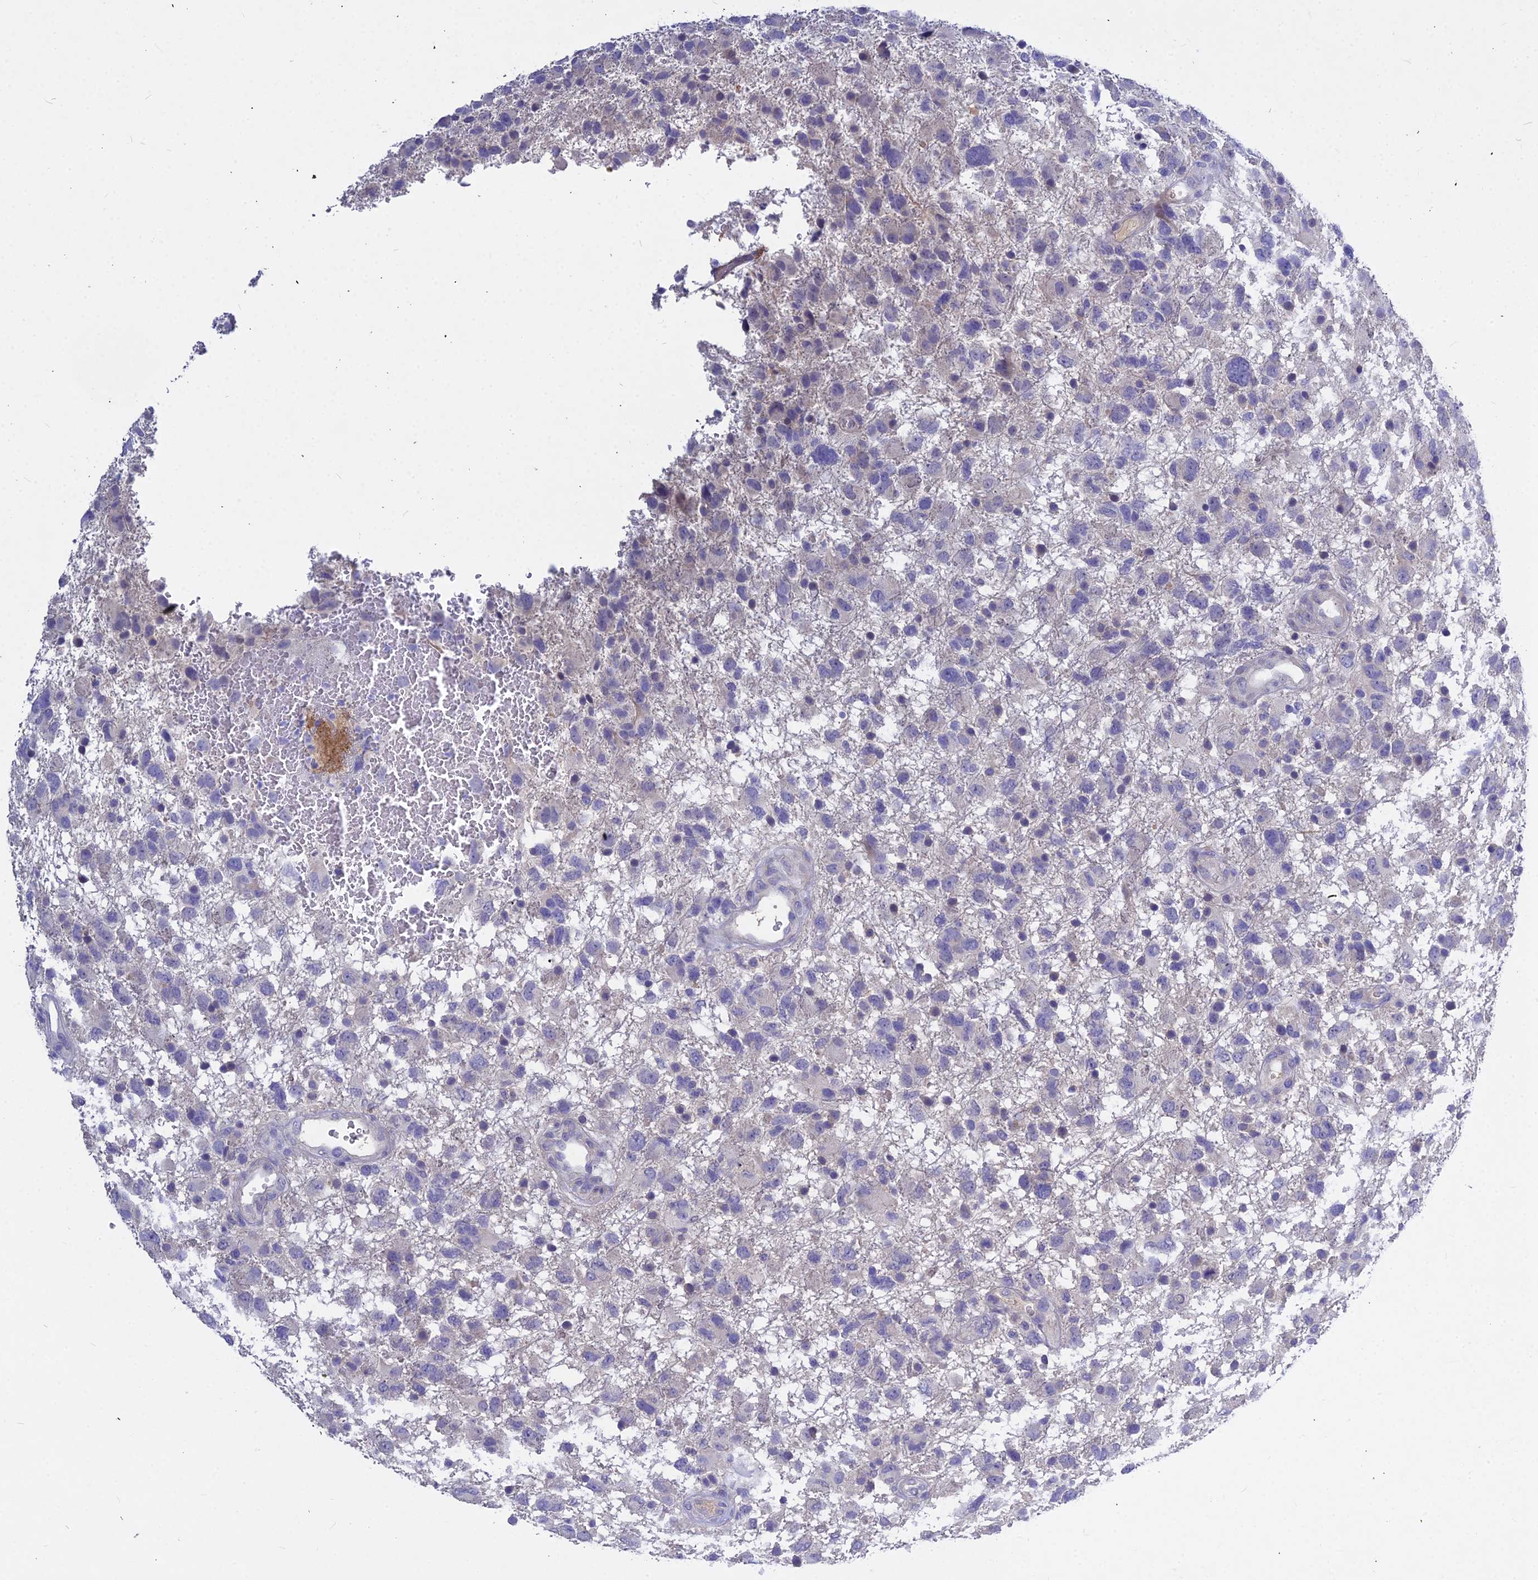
{"staining": {"intensity": "negative", "quantity": "none", "location": "none"}, "tissue": "glioma", "cell_type": "Tumor cells", "image_type": "cancer", "snomed": [{"axis": "morphology", "description": "Glioma, malignant, High grade"}, {"axis": "topography", "description": "Brain"}], "caption": "This is an immunohistochemistry image of glioma. There is no expression in tumor cells.", "gene": "DMRTA1", "patient": {"sex": "male", "age": 61}}